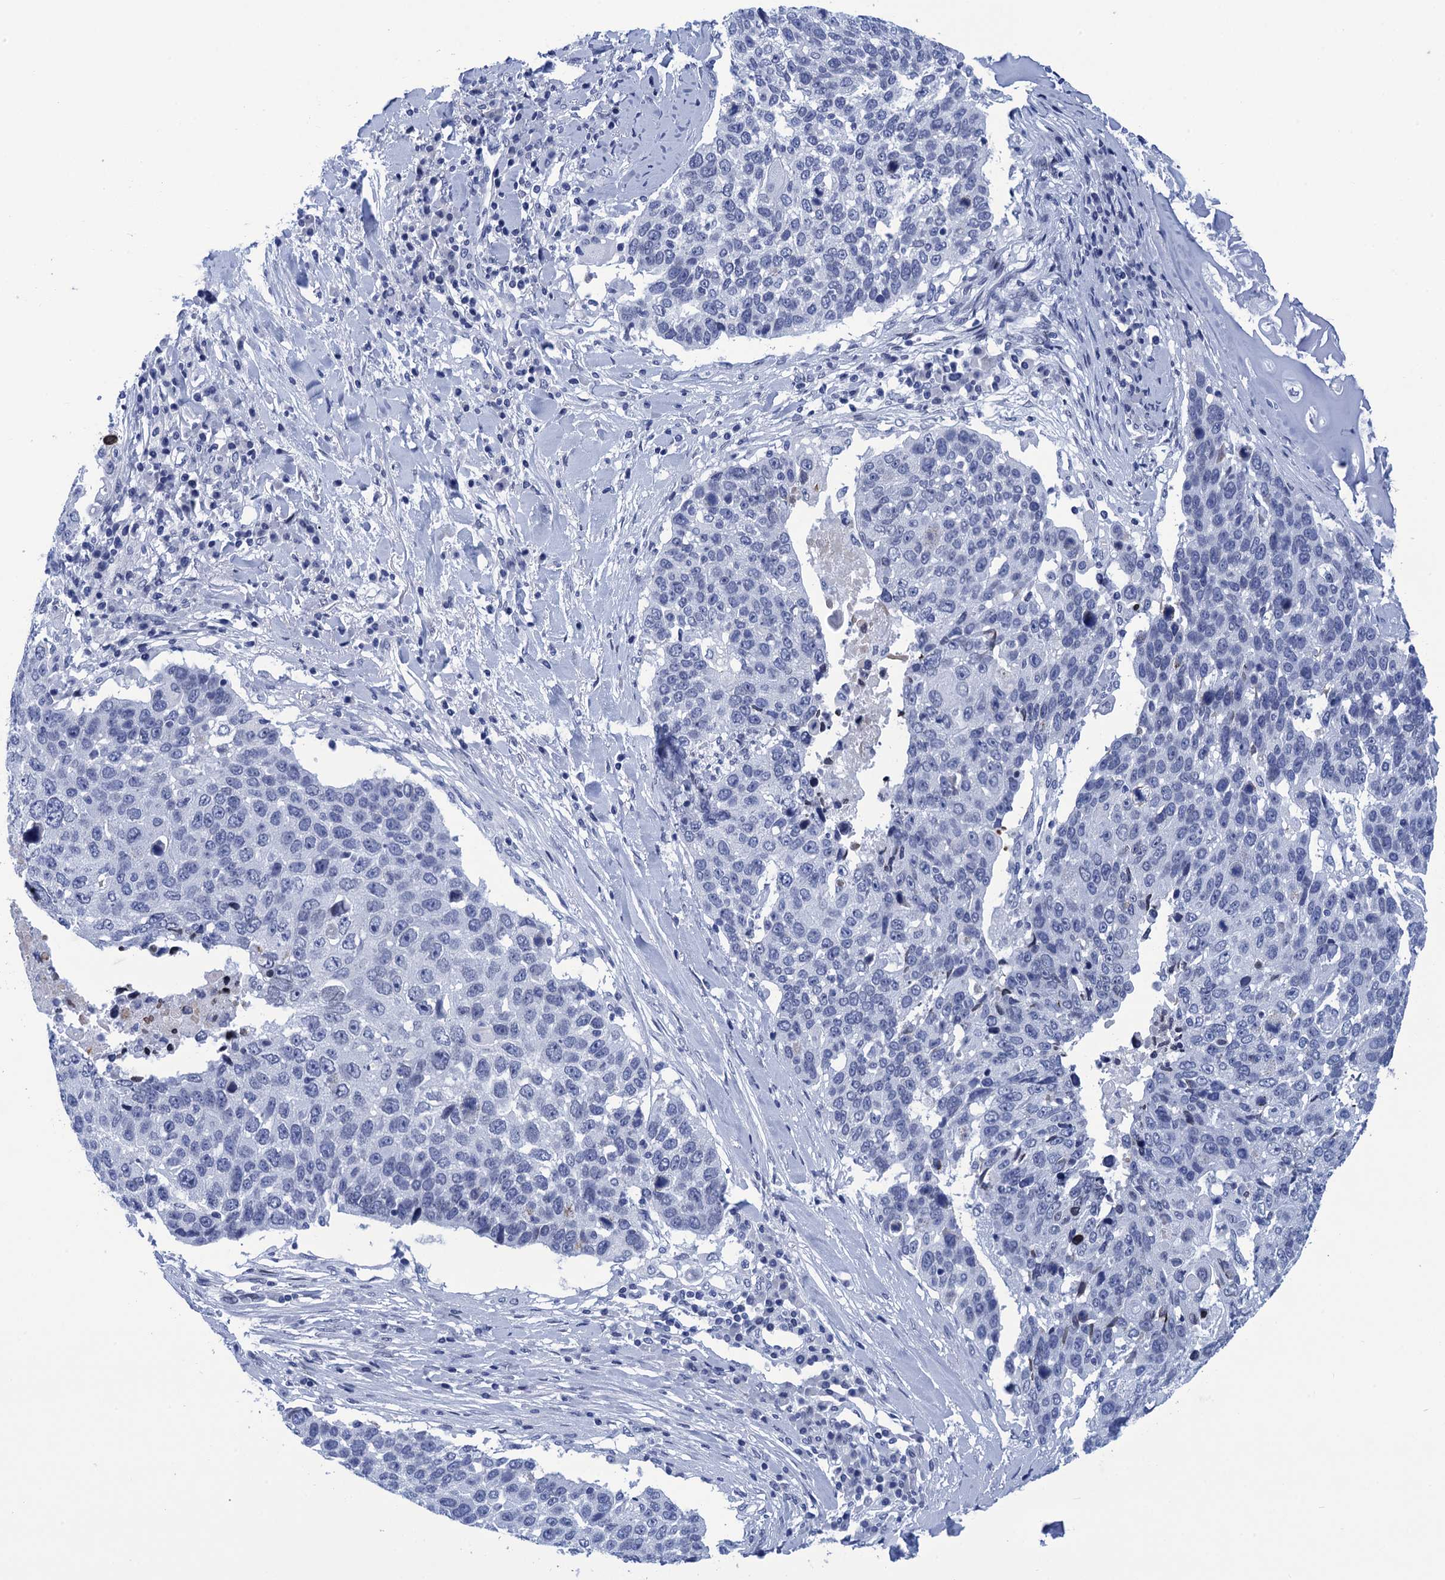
{"staining": {"intensity": "negative", "quantity": "none", "location": "none"}, "tissue": "lung cancer", "cell_type": "Tumor cells", "image_type": "cancer", "snomed": [{"axis": "morphology", "description": "Squamous cell carcinoma, NOS"}, {"axis": "topography", "description": "Lung"}], "caption": "A micrograph of lung cancer (squamous cell carcinoma) stained for a protein displays no brown staining in tumor cells. (DAB (3,3'-diaminobenzidine) immunohistochemistry with hematoxylin counter stain).", "gene": "METTL25", "patient": {"sex": "male", "age": 66}}